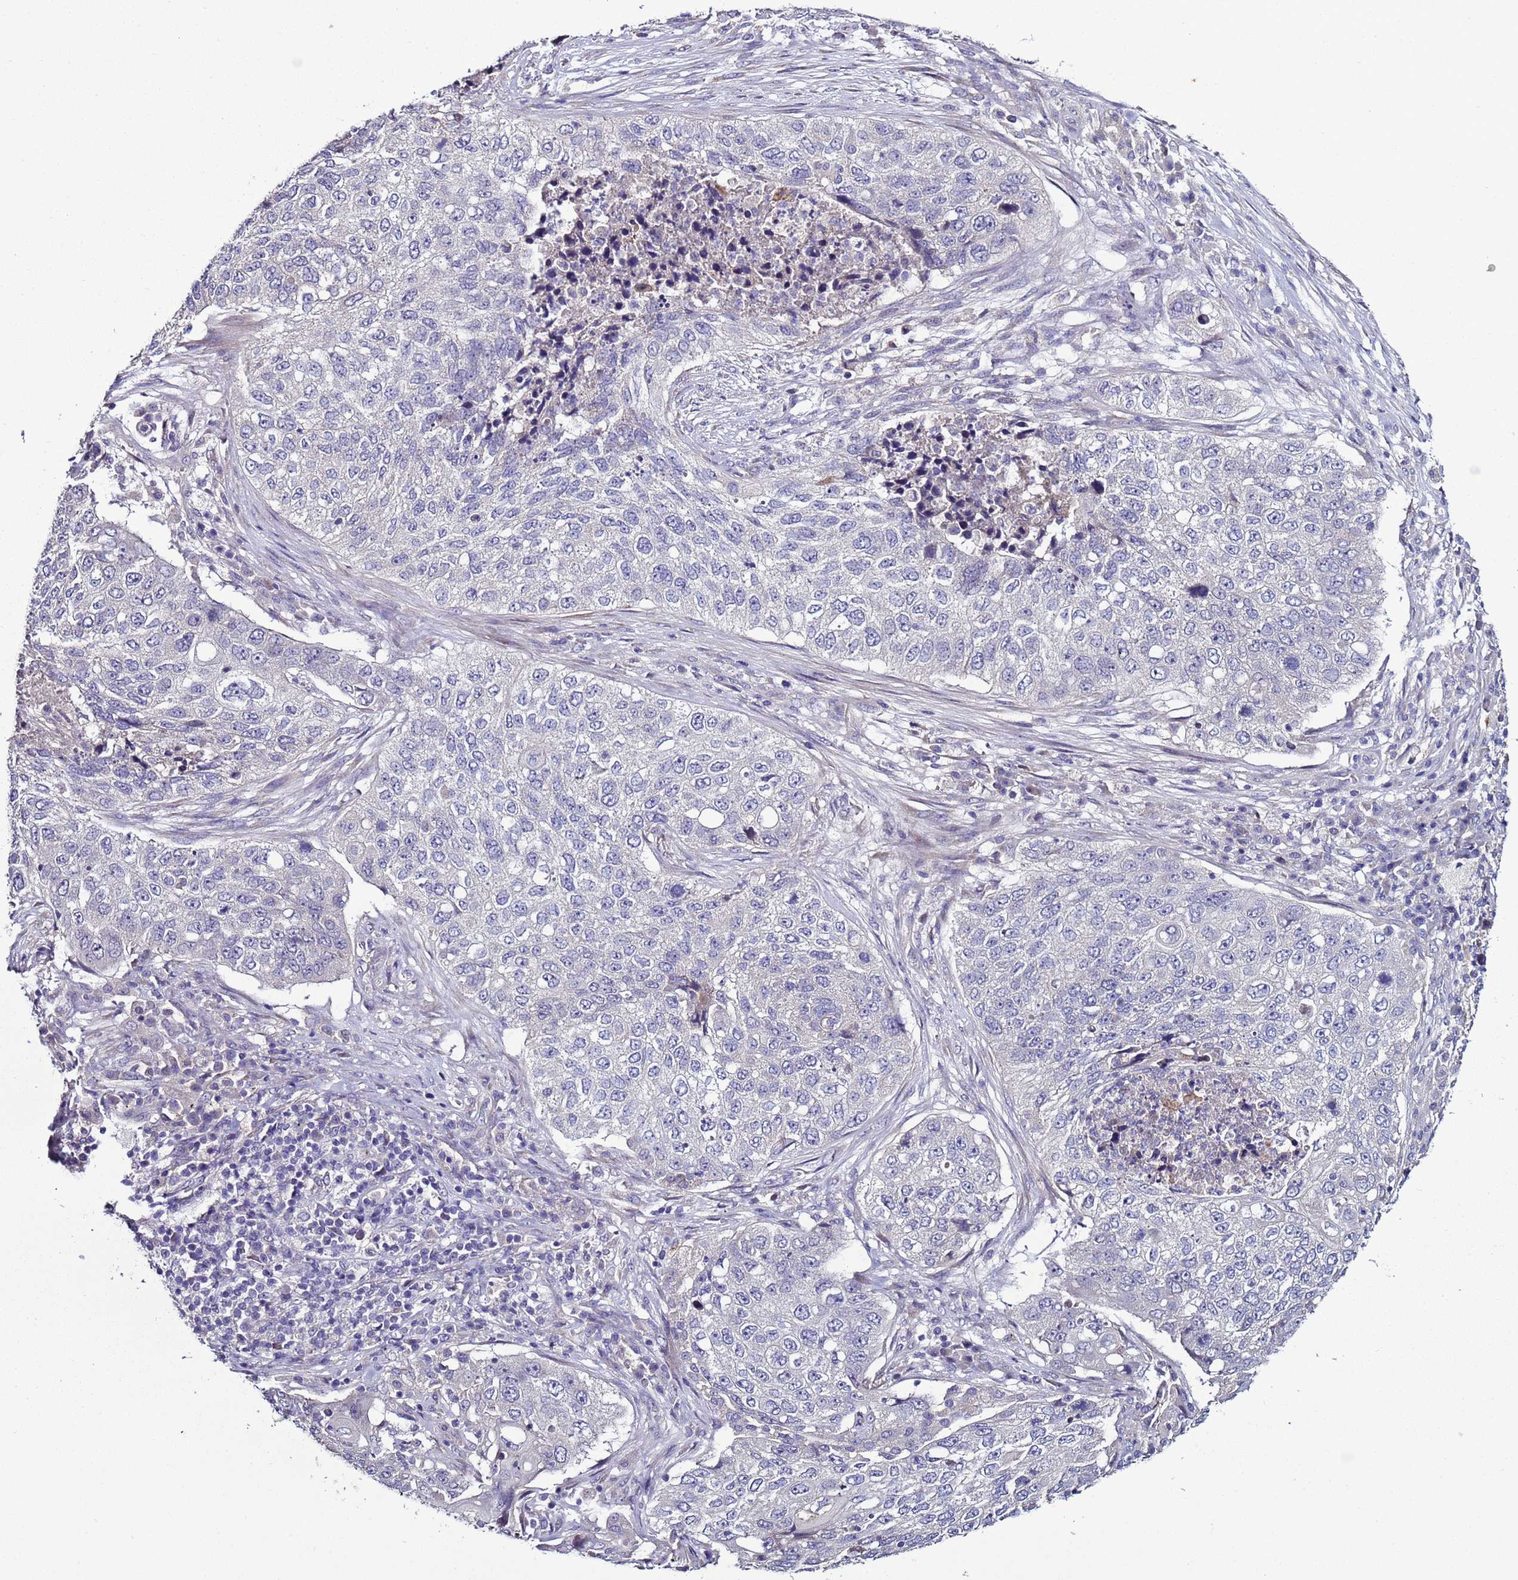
{"staining": {"intensity": "negative", "quantity": "none", "location": "none"}, "tissue": "lung cancer", "cell_type": "Tumor cells", "image_type": "cancer", "snomed": [{"axis": "morphology", "description": "Squamous cell carcinoma, NOS"}, {"axis": "topography", "description": "Lung"}], "caption": "This is an immunohistochemistry image of squamous cell carcinoma (lung). There is no expression in tumor cells.", "gene": "RABL2B", "patient": {"sex": "female", "age": 63}}